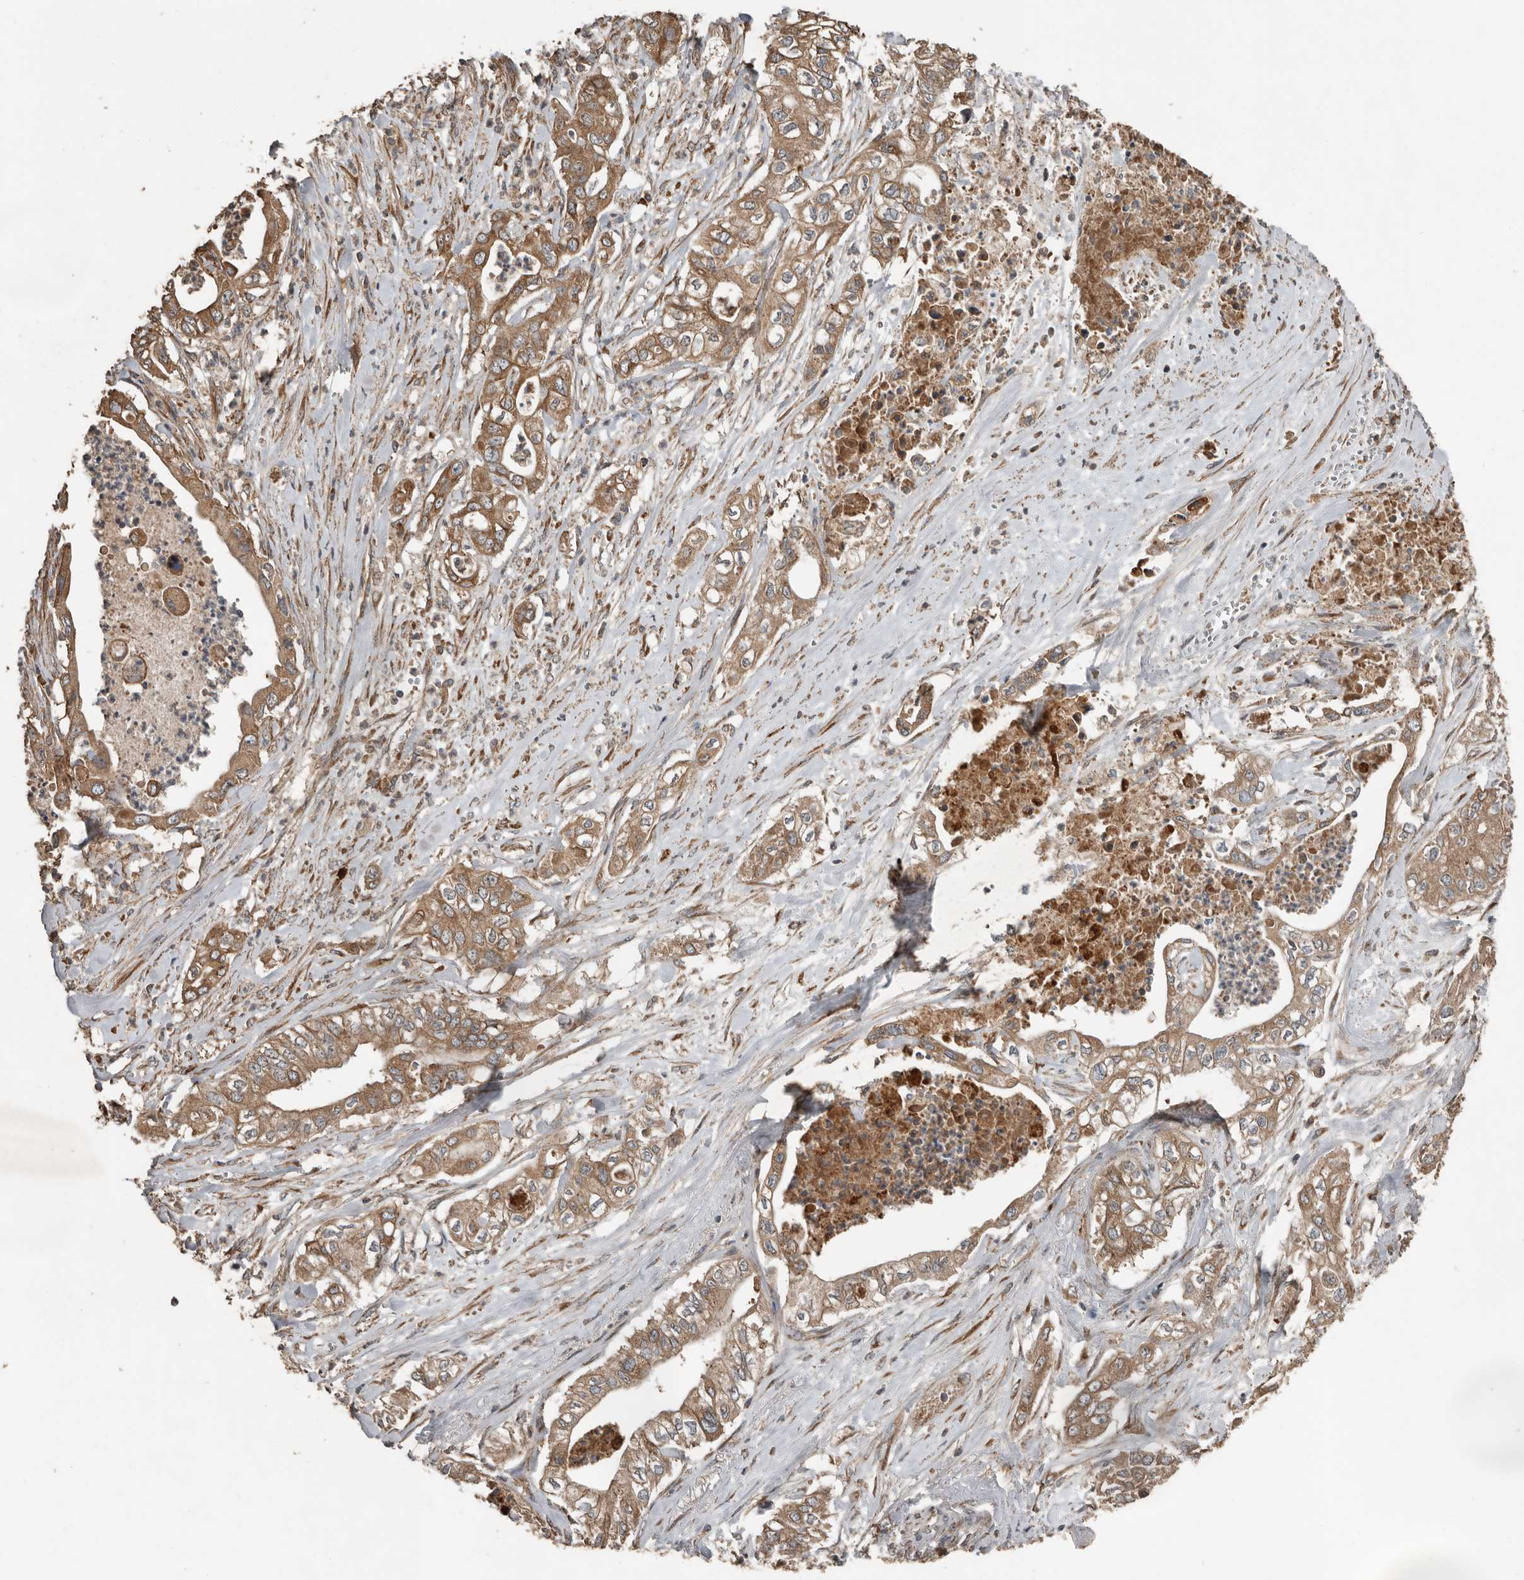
{"staining": {"intensity": "moderate", "quantity": ">75%", "location": "cytoplasmic/membranous"}, "tissue": "pancreatic cancer", "cell_type": "Tumor cells", "image_type": "cancer", "snomed": [{"axis": "morphology", "description": "Adenocarcinoma, NOS"}, {"axis": "topography", "description": "Pancreas"}], "caption": "IHC staining of pancreatic cancer (adenocarcinoma), which exhibits medium levels of moderate cytoplasmic/membranous staining in about >75% of tumor cells indicating moderate cytoplasmic/membranous protein staining. The staining was performed using DAB (brown) for protein detection and nuclei were counterstained in hematoxylin (blue).", "gene": "RNF207", "patient": {"sex": "female", "age": 78}}